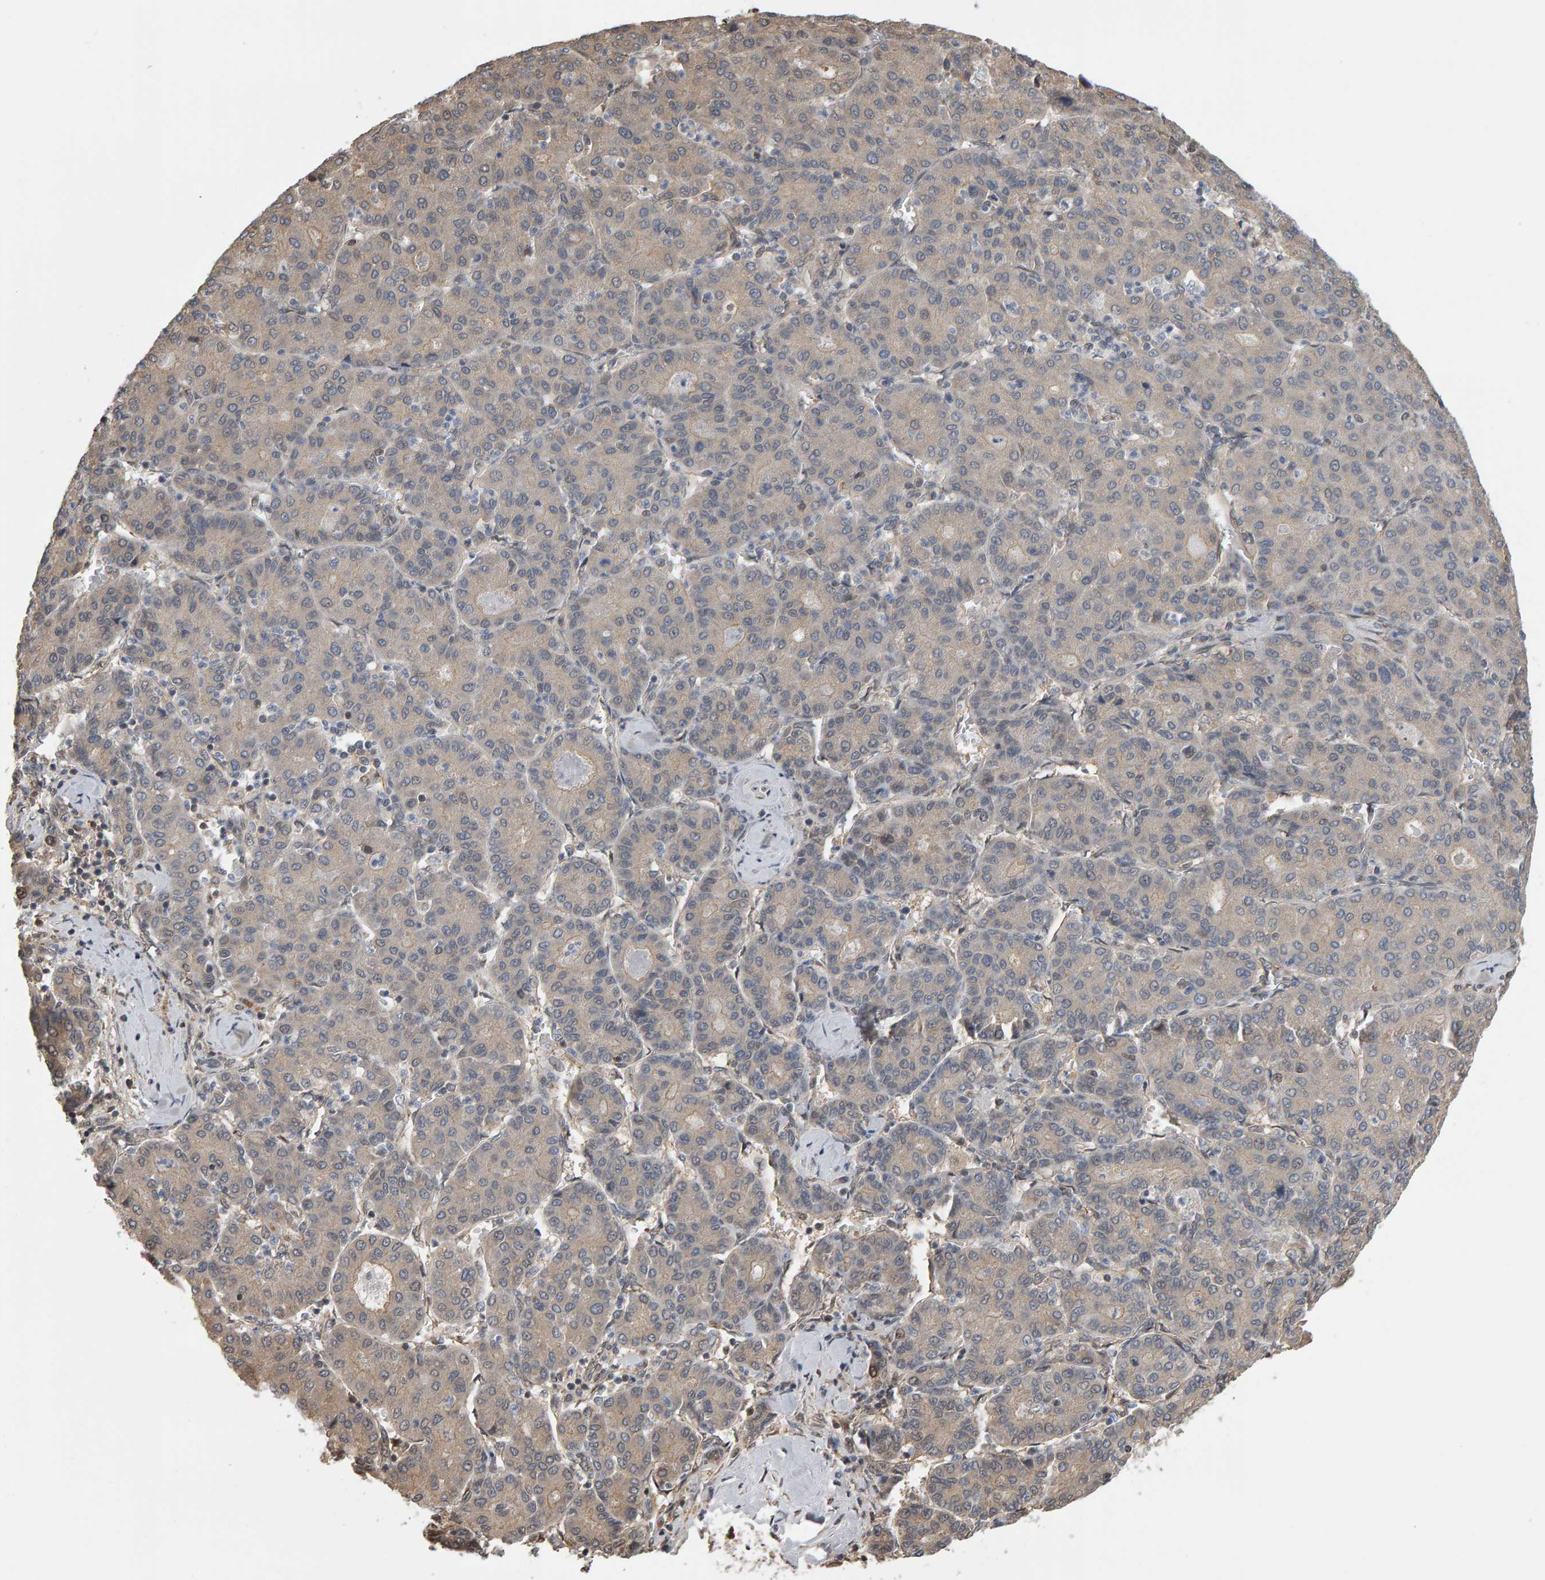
{"staining": {"intensity": "weak", "quantity": ">75%", "location": "cytoplasmic/membranous"}, "tissue": "liver cancer", "cell_type": "Tumor cells", "image_type": "cancer", "snomed": [{"axis": "morphology", "description": "Carcinoma, Hepatocellular, NOS"}, {"axis": "topography", "description": "Liver"}], "caption": "Immunohistochemical staining of human liver hepatocellular carcinoma reveals low levels of weak cytoplasmic/membranous protein staining in approximately >75% of tumor cells.", "gene": "COASY", "patient": {"sex": "male", "age": 65}}